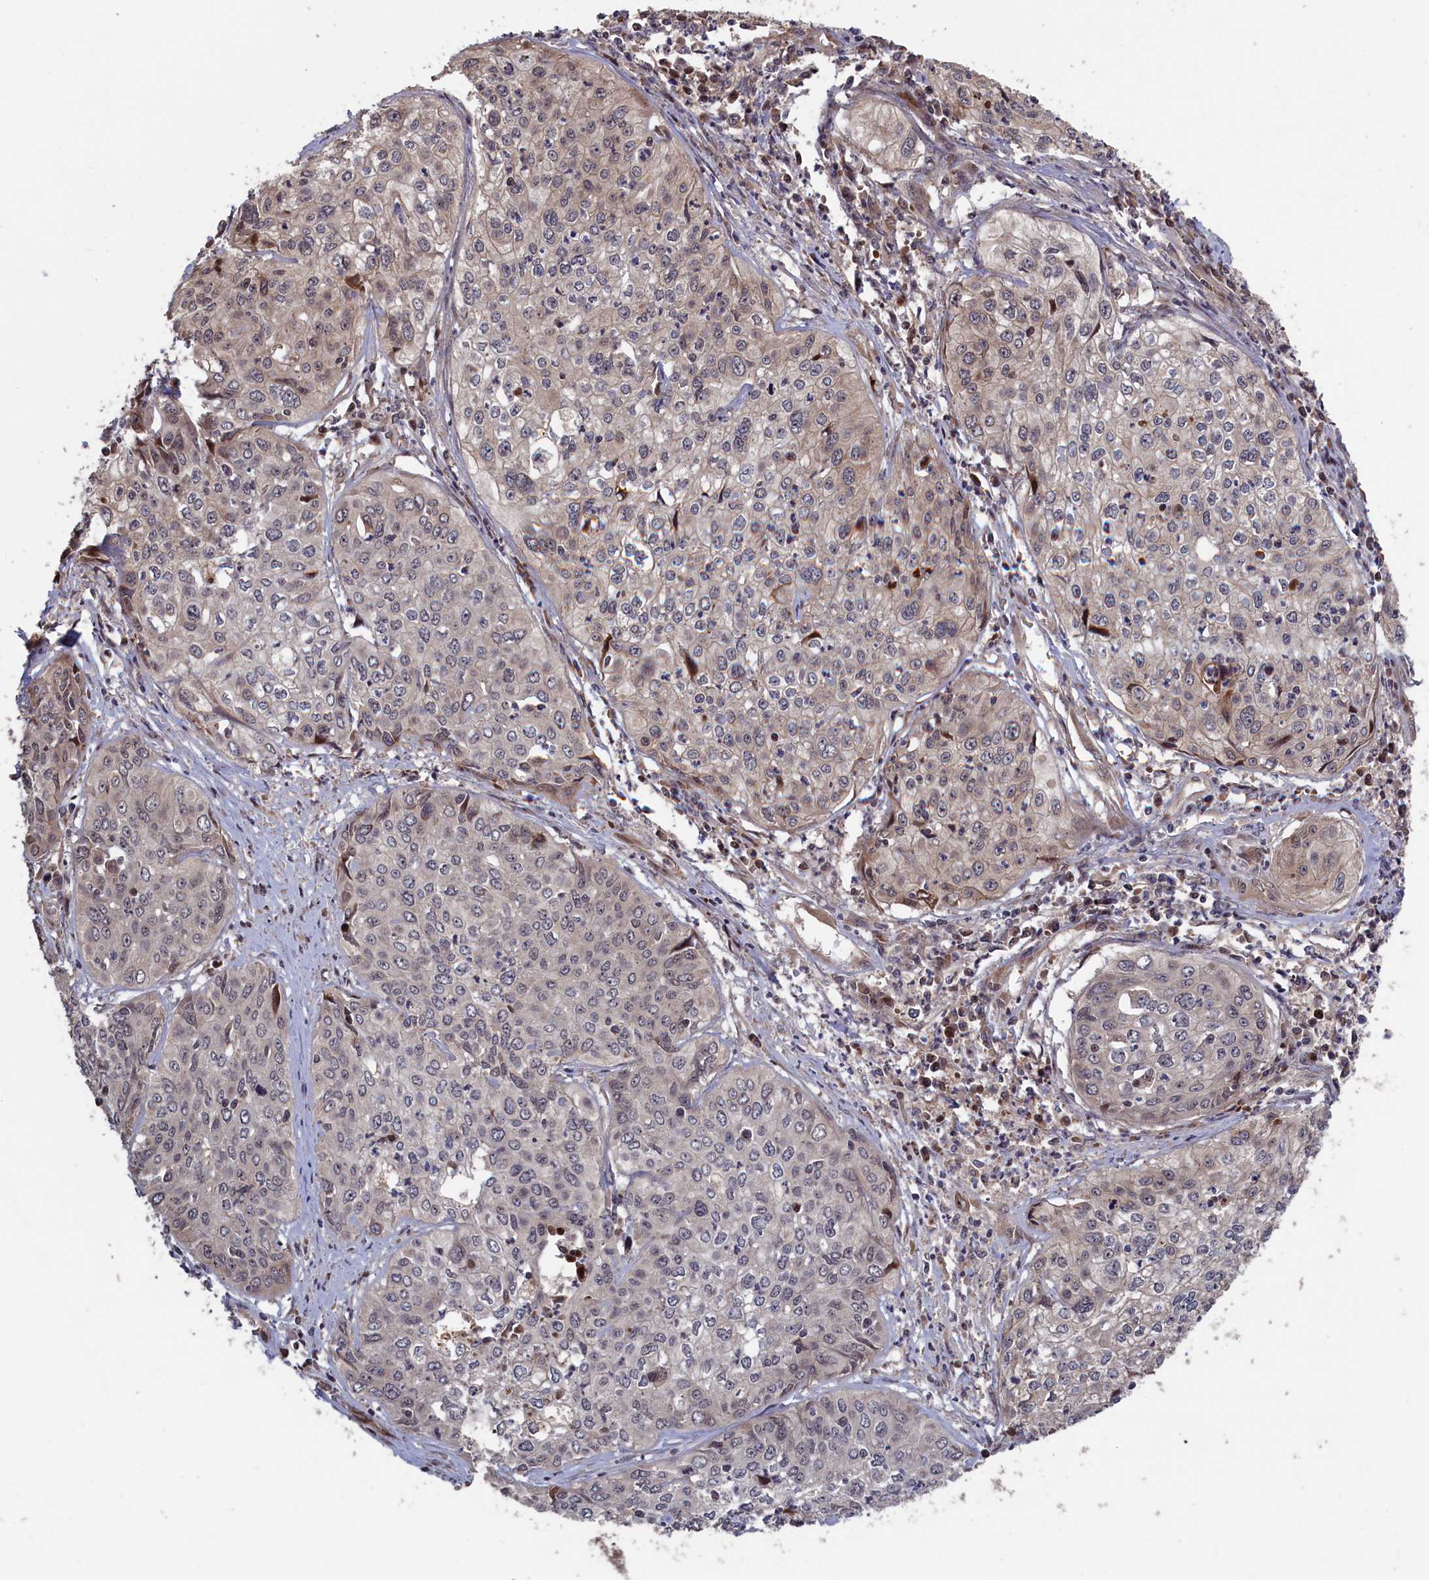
{"staining": {"intensity": "negative", "quantity": "none", "location": "none"}, "tissue": "cervical cancer", "cell_type": "Tumor cells", "image_type": "cancer", "snomed": [{"axis": "morphology", "description": "Squamous cell carcinoma, NOS"}, {"axis": "topography", "description": "Cervix"}], "caption": "Human cervical cancer stained for a protein using IHC reveals no expression in tumor cells.", "gene": "LSG1", "patient": {"sex": "female", "age": 31}}